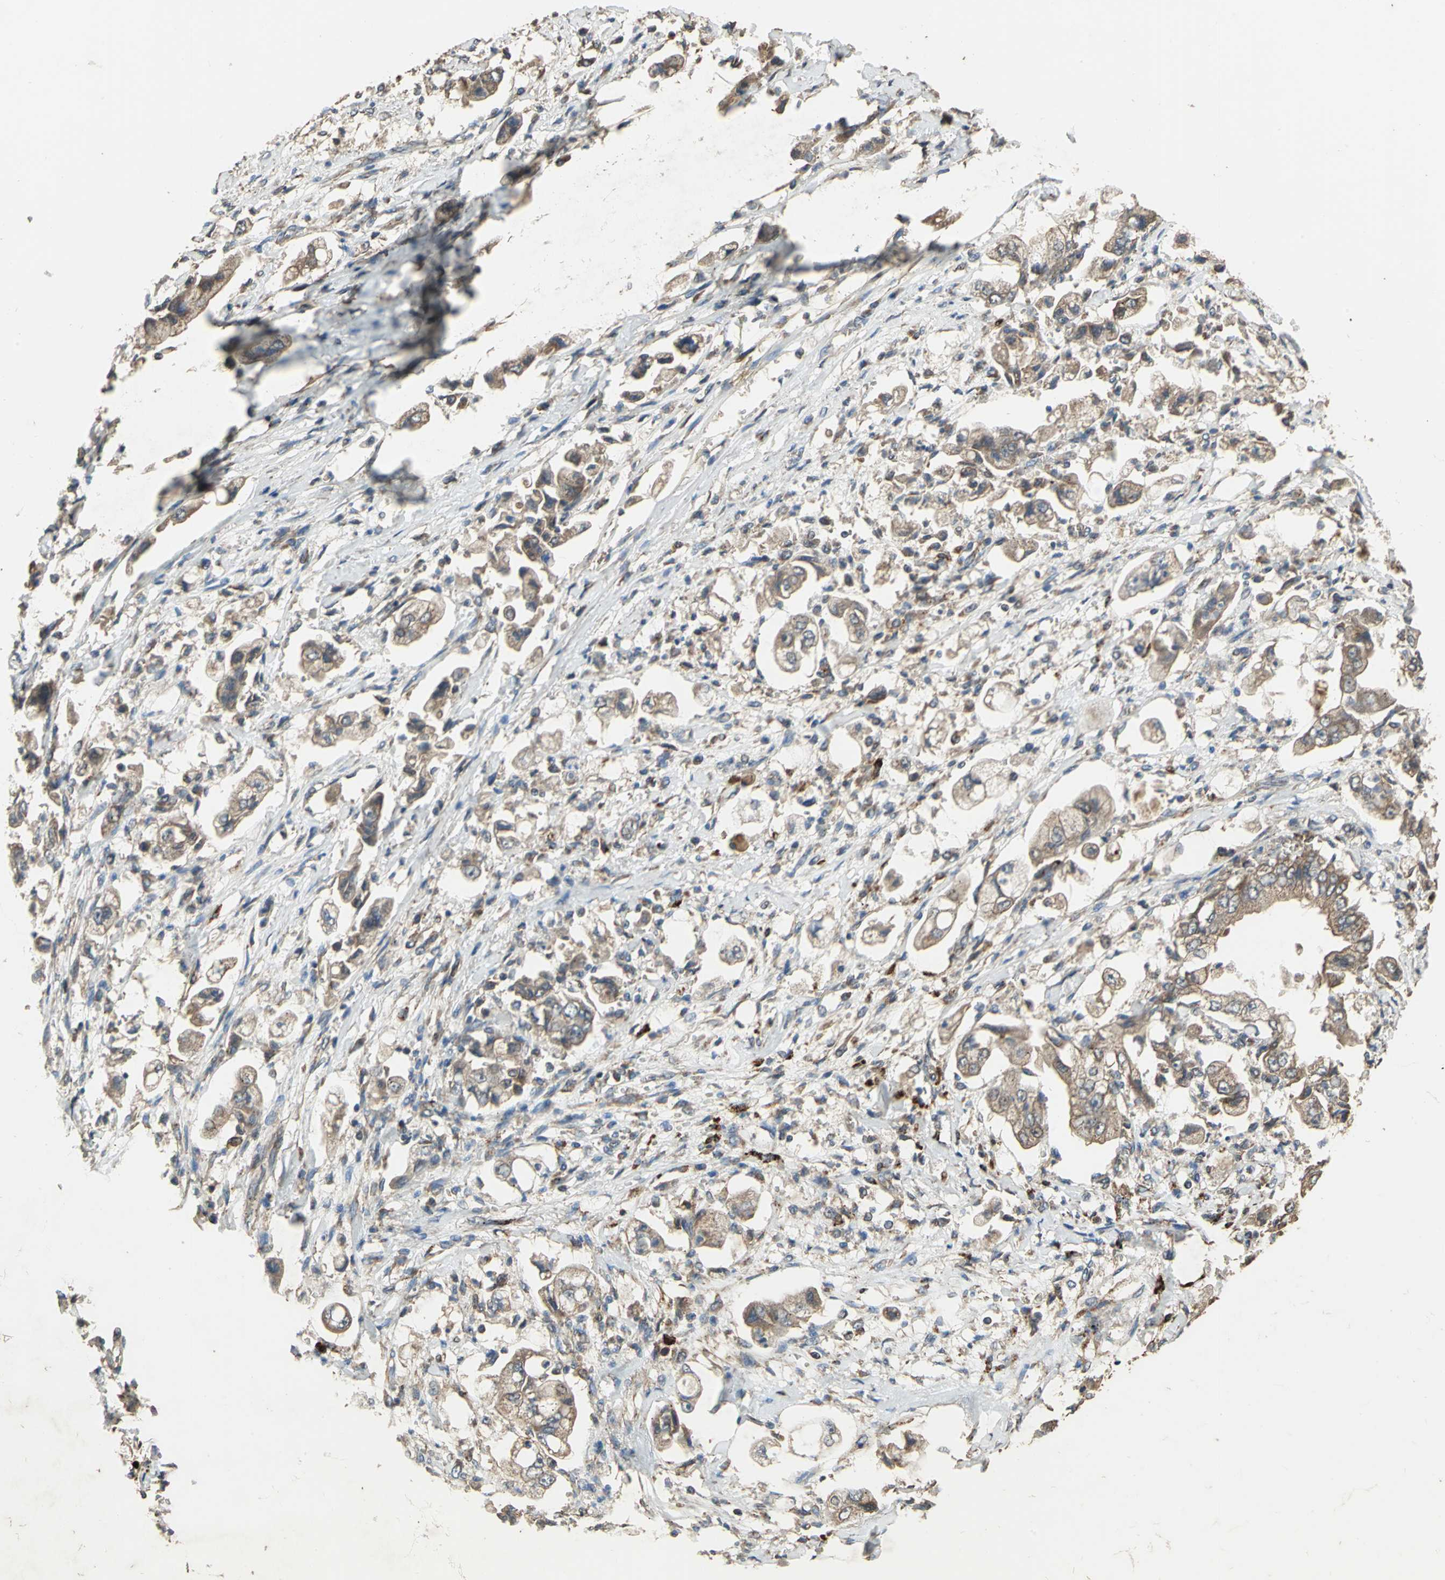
{"staining": {"intensity": "moderate", "quantity": ">75%", "location": "cytoplasmic/membranous"}, "tissue": "stomach cancer", "cell_type": "Tumor cells", "image_type": "cancer", "snomed": [{"axis": "morphology", "description": "Adenocarcinoma, NOS"}, {"axis": "topography", "description": "Stomach"}], "caption": "Stomach cancer (adenocarcinoma) was stained to show a protein in brown. There is medium levels of moderate cytoplasmic/membranous positivity in about >75% of tumor cells.", "gene": "POLRMT", "patient": {"sex": "male", "age": 62}}